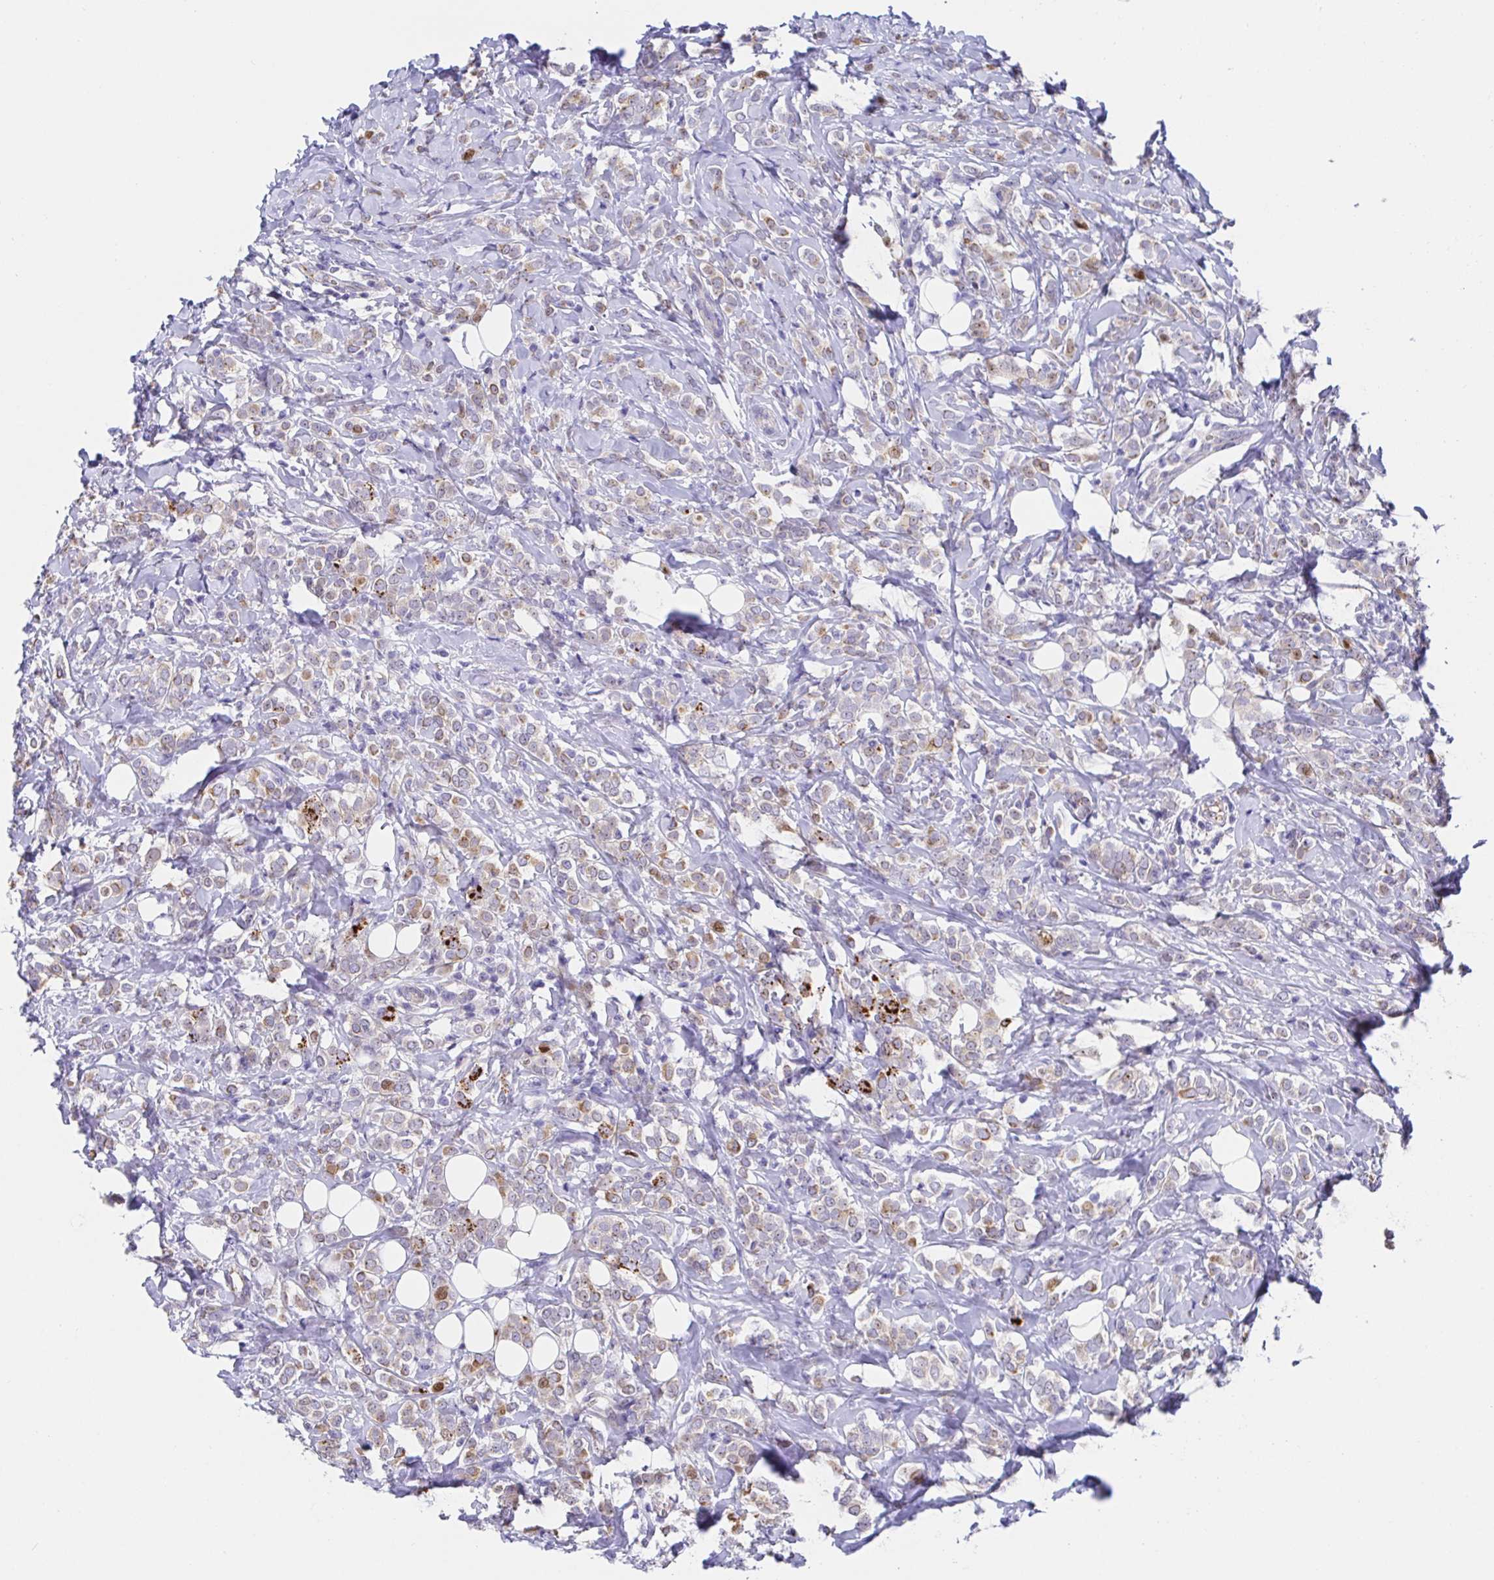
{"staining": {"intensity": "moderate", "quantity": "<25%", "location": "cytoplasmic/membranous,nuclear"}, "tissue": "breast cancer", "cell_type": "Tumor cells", "image_type": "cancer", "snomed": [{"axis": "morphology", "description": "Lobular carcinoma"}, {"axis": "topography", "description": "Breast"}], "caption": "IHC of human breast cancer exhibits low levels of moderate cytoplasmic/membranous and nuclear staining in about <25% of tumor cells.", "gene": "TIMELESS", "patient": {"sex": "female", "age": 49}}